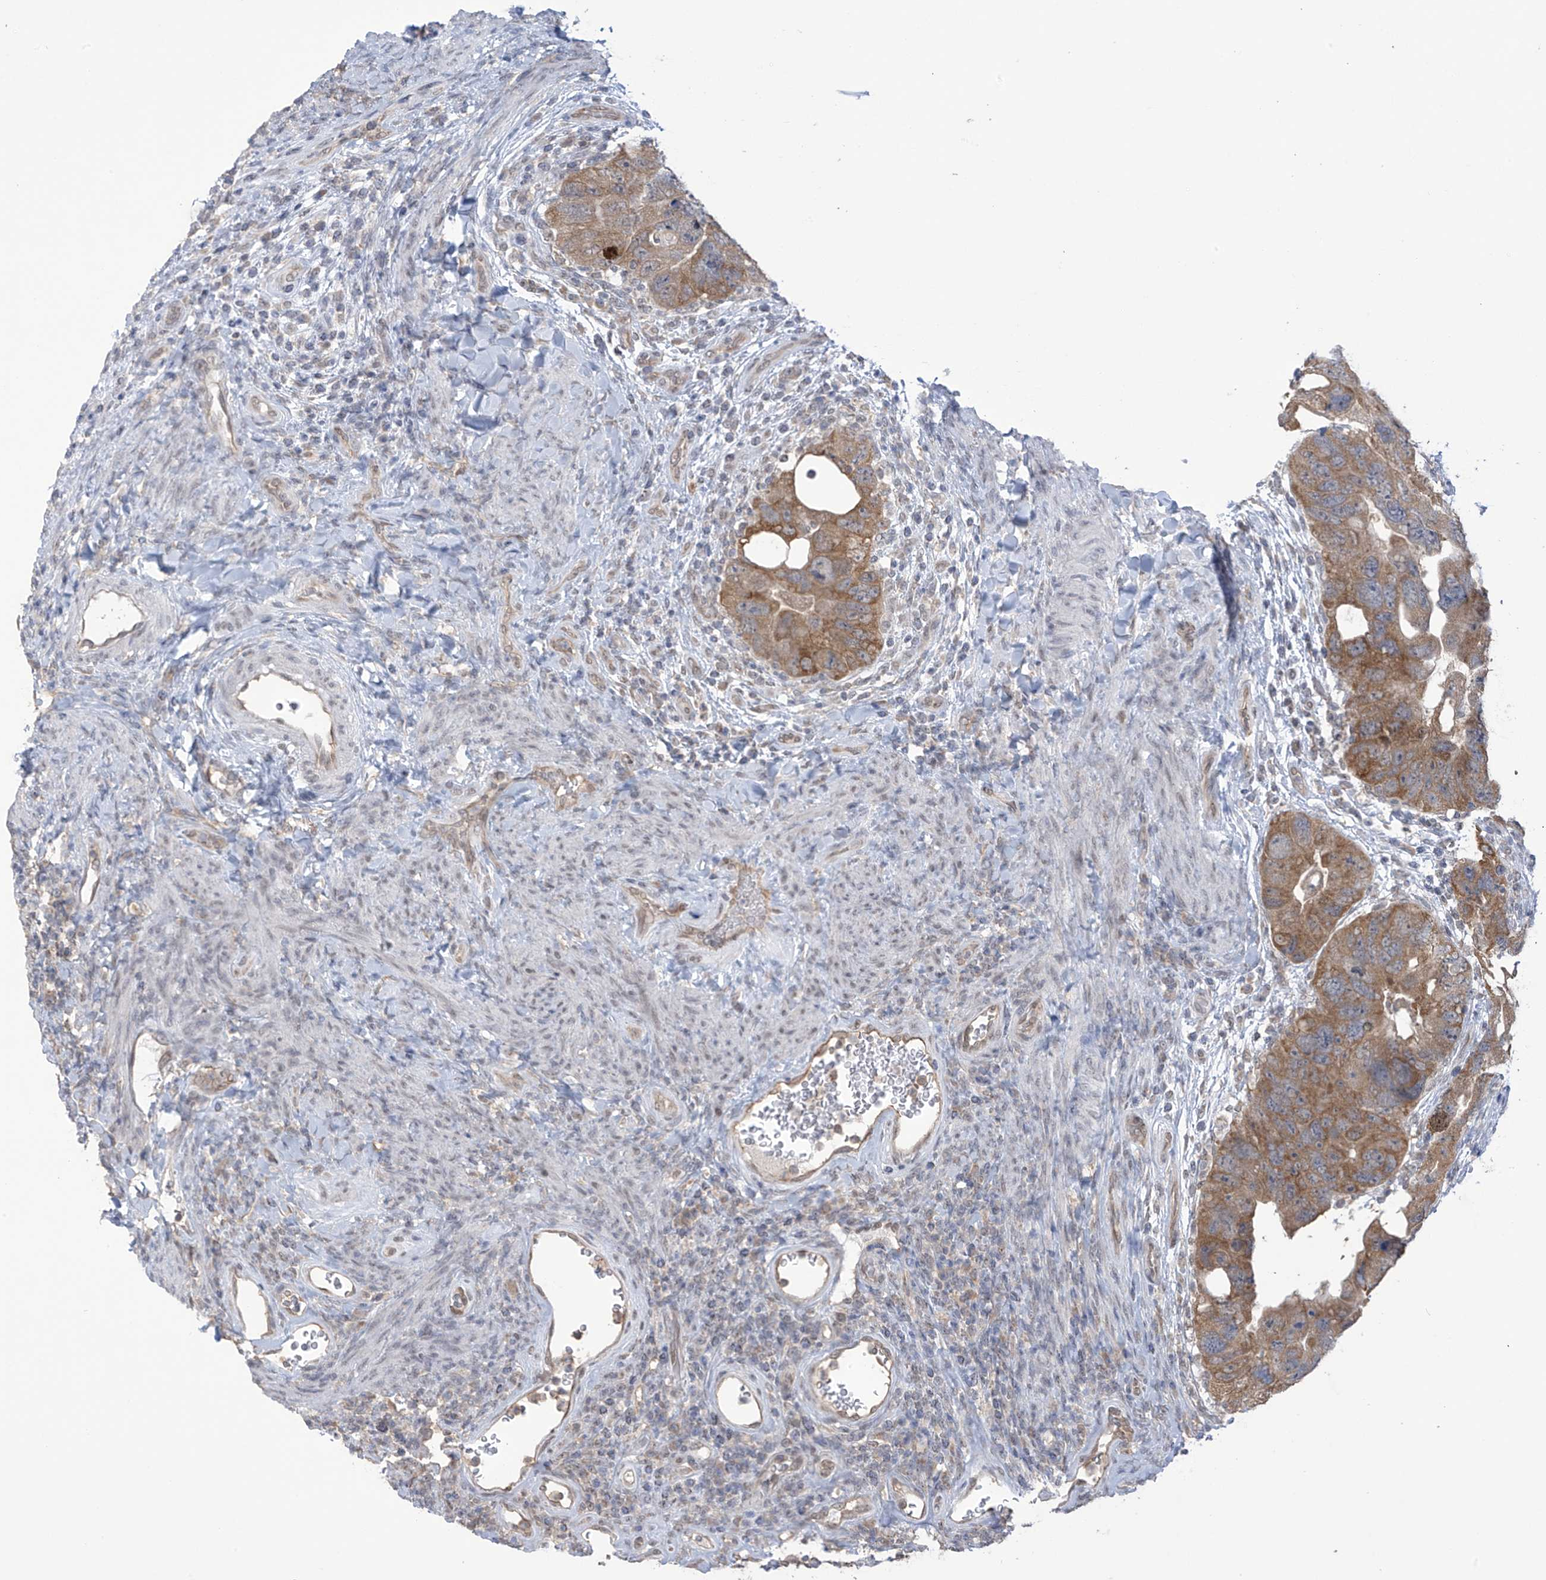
{"staining": {"intensity": "moderate", "quantity": ">75%", "location": "cytoplasmic/membranous"}, "tissue": "colorectal cancer", "cell_type": "Tumor cells", "image_type": "cancer", "snomed": [{"axis": "morphology", "description": "Adenocarcinoma, NOS"}, {"axis": "topography", "description": "Rectum"}], "caption": "Human adenocarcinoma (colorectal) stained with a protein marker demonstrates moderate staining in tumor cells.", "gene": "KIAA1522", "patient": {"sex": "male", "age": 59}}